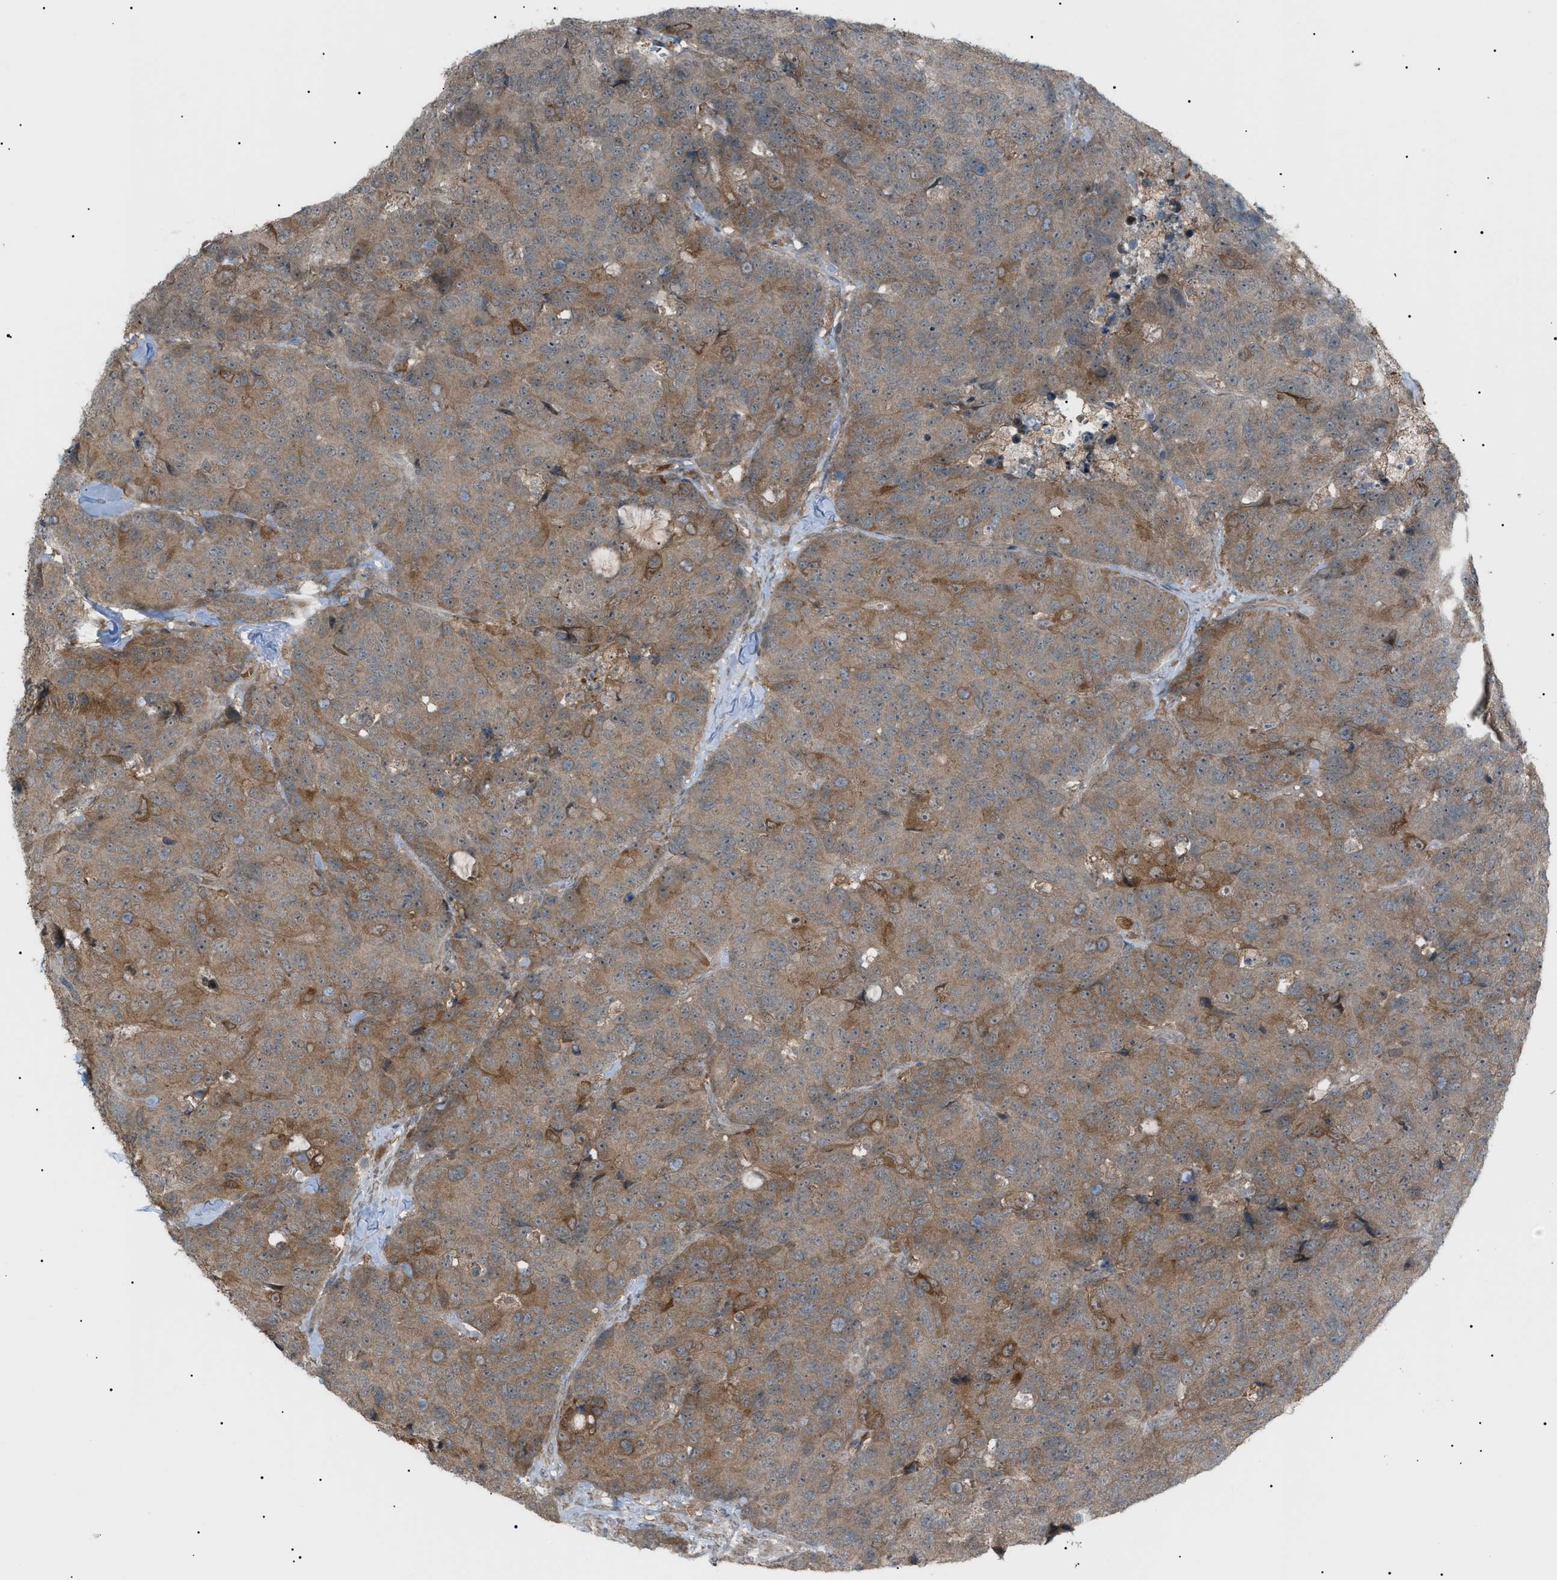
{"staining": {"intensity": "moderate", "quantity": ">75%", "location": "cytoplasmic/membranous"}, "tissue": "colorectal cancer", "cell_type": "Tumor cells", "image_type": "cancer", "snomed": [{"axis": "morphology", "description": "Adenocarcinoma, NOS"}, {"axis": "topography", "description": "Colon"}], "caption": "A photomicrograph of colorectal cancer stained for a protein exhibits moderate cytoplasmic/membranous brown staining in tumor cells. Using DAB (brown) and hematoxylin (blue) stains, captured at high magnification using brightfield microscopy.", "gene": "LPIN2", "patient": {"sex": "female", "age": 86}}